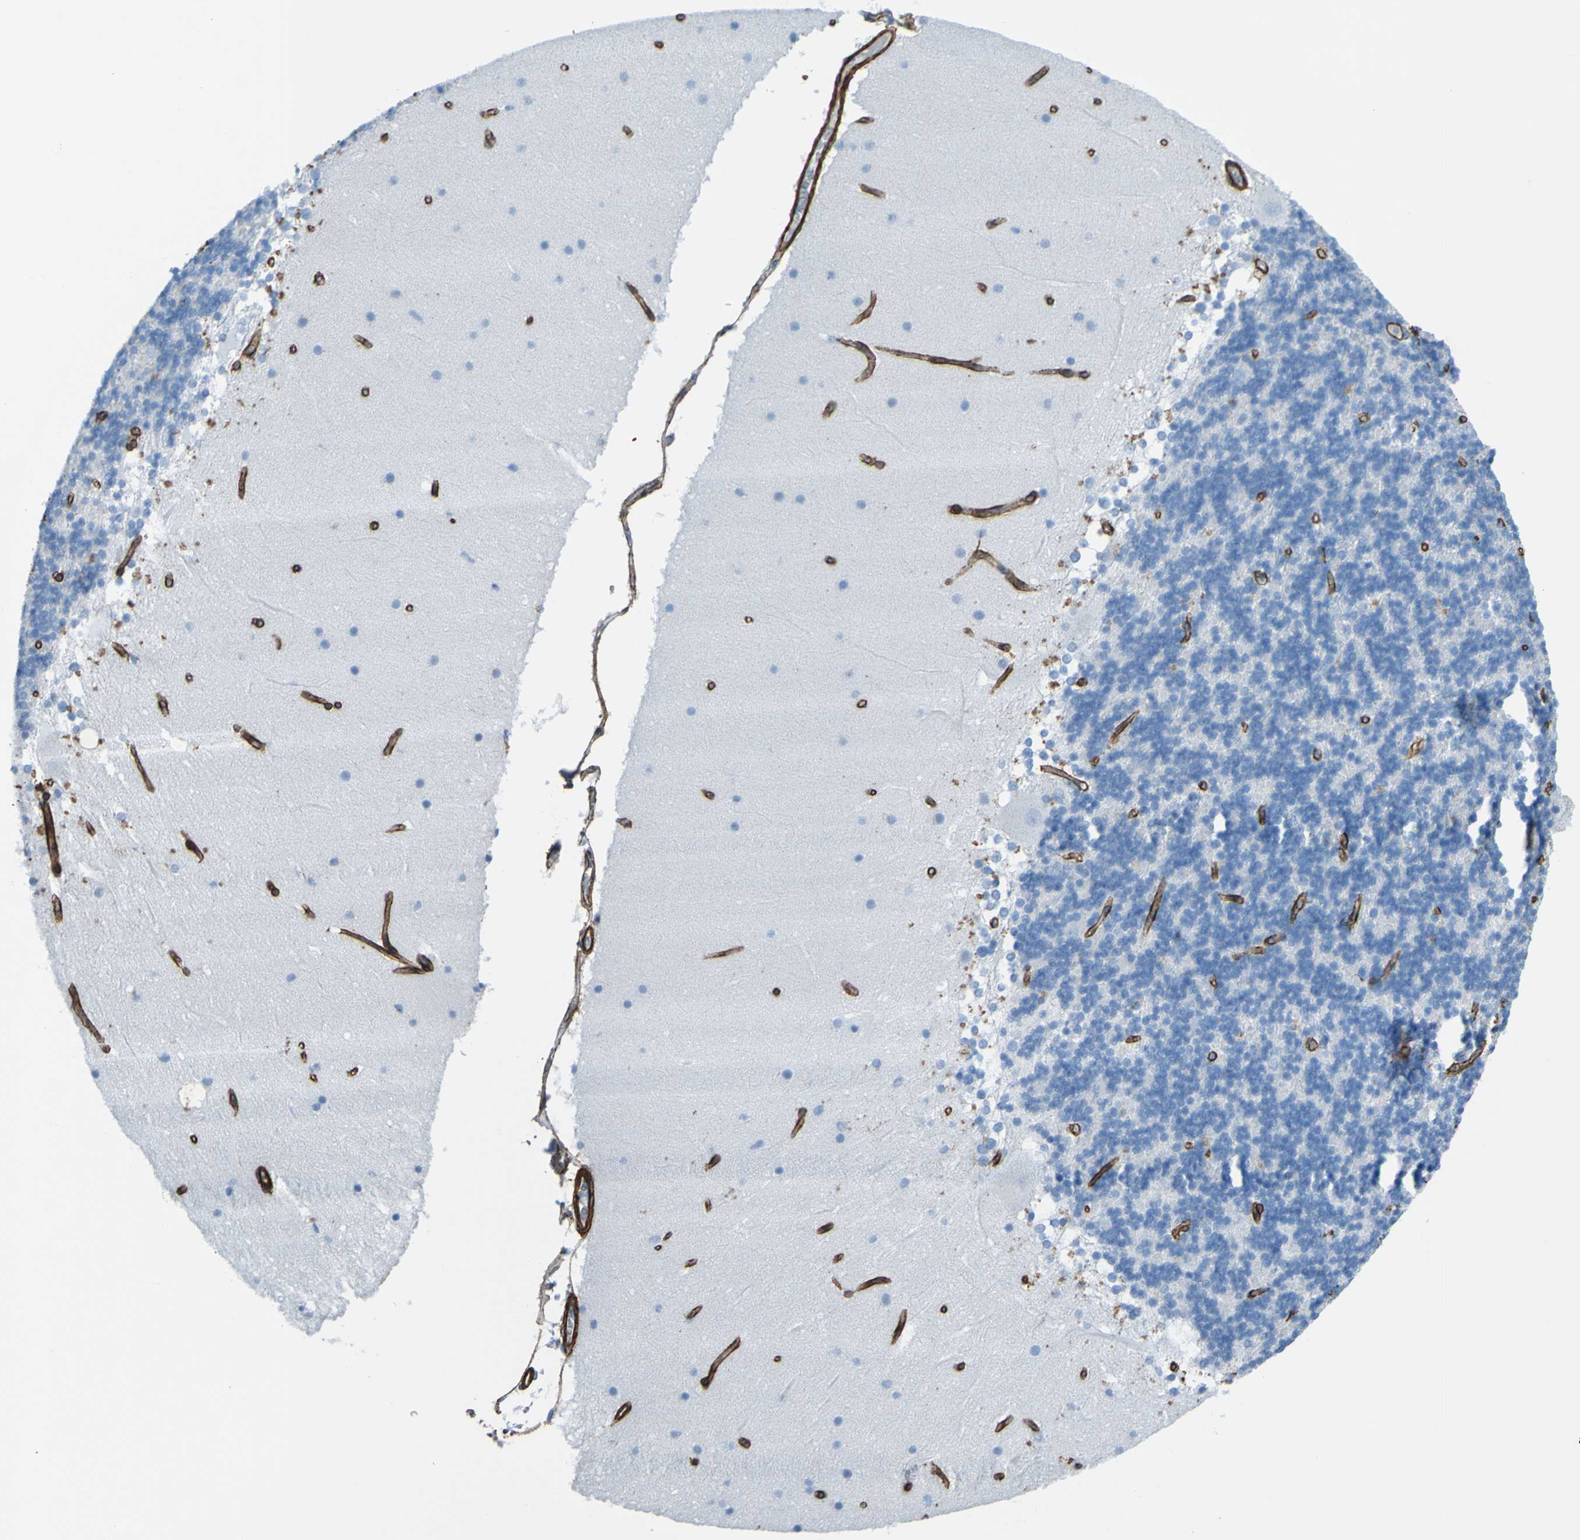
{"staining": {"intensity": "negative", "quantity": "none", "location": "none"}, "tissue": "cerebellum", "cell_type": "Cells in granular layer", "image_type": "normal", "snomed": [{"axis": "morphology", "description": "Normal tissue, NOS"}, {"axis": "topography", "description": "Cerebellum"}], "caption": "This is a image of IHC staining of unremarkable cerebellum, which shows no staining in cells in granular layer.", "gene": "COL4A2", "patient": {"sex": "female", "age": 19}}